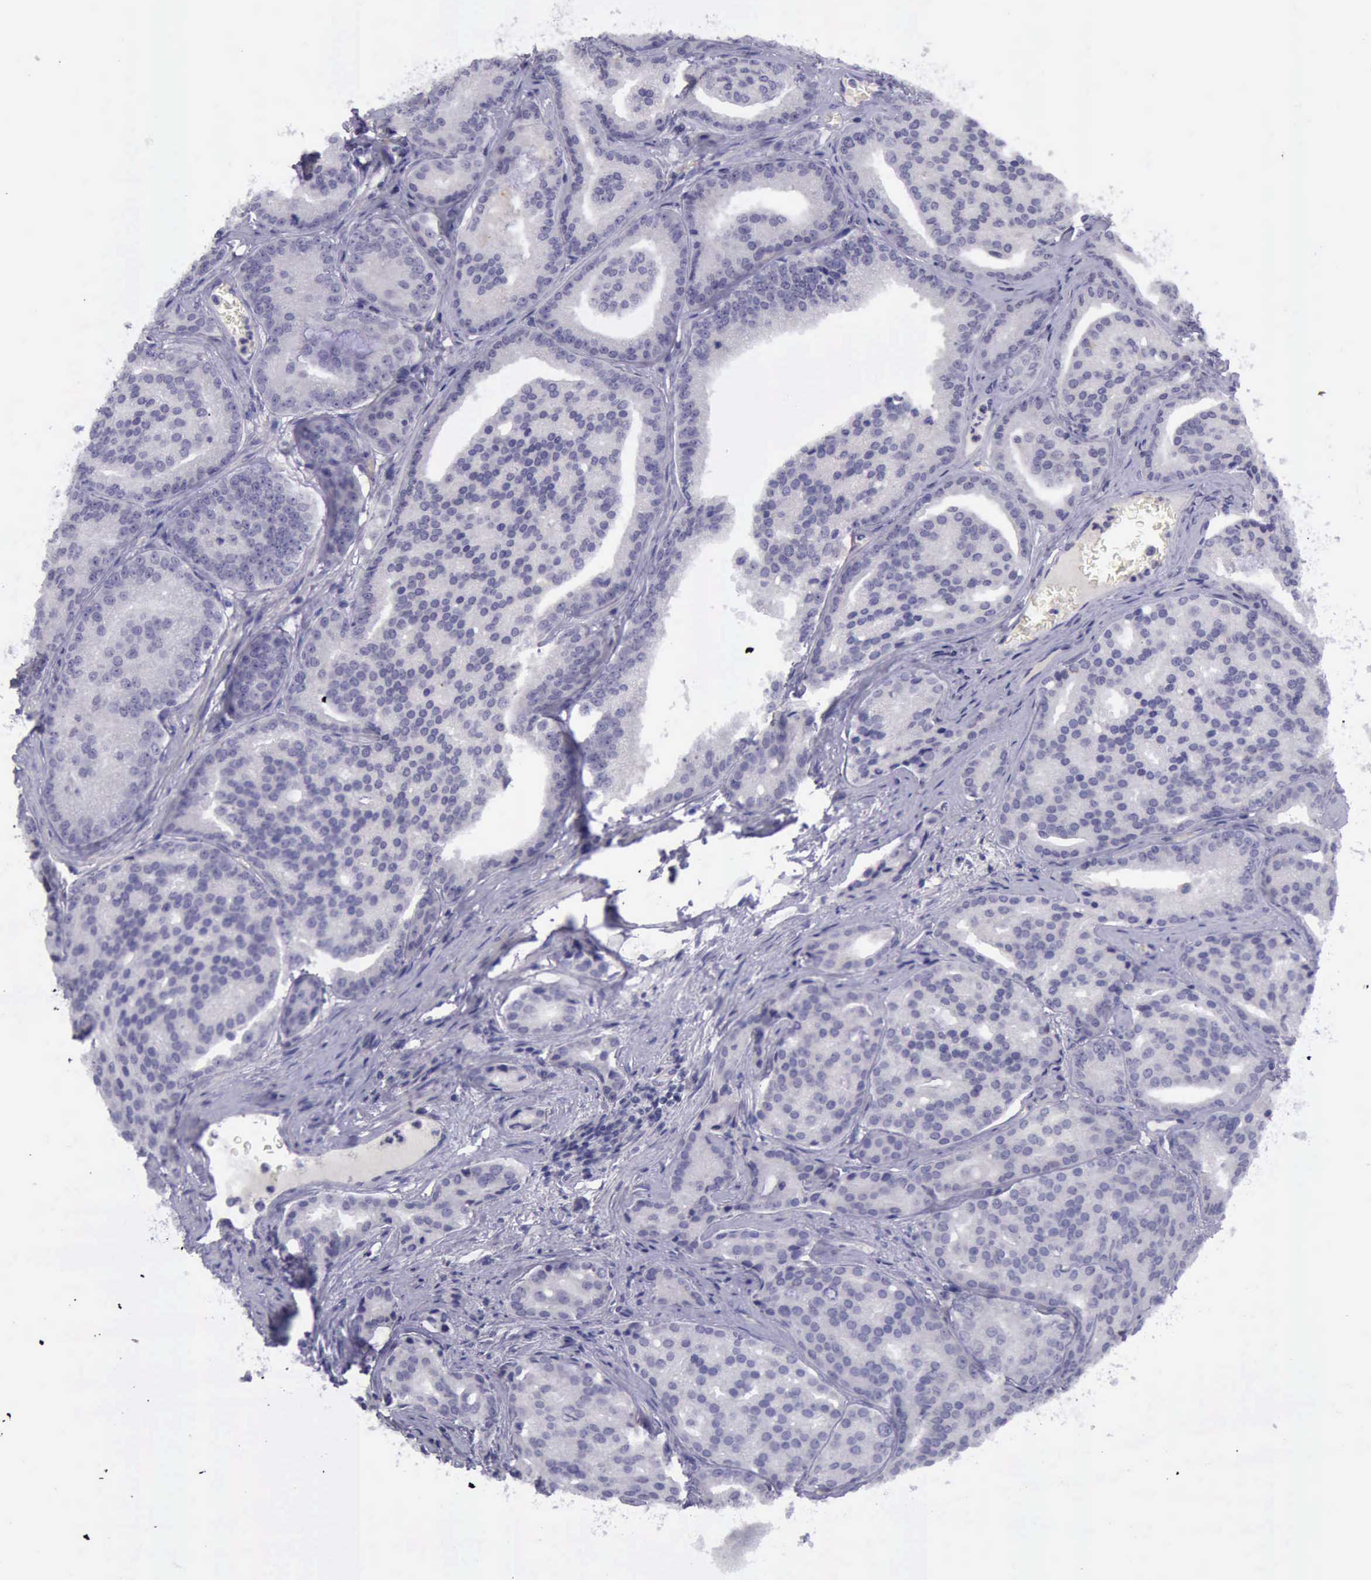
{"staining": {"intensity": "negative", "quantity": "none", "location": "none"}, "tissue": "prostate cancer", "cell_type": "Tumor cells", "image_type": "cancer", "snomed": [{"axis": "morphology", "description": "Adenocarcinoma, High grade"}, {"axis": "topography", "description": "Prostate"}], "caption": "A histopathology image of prostate high-grade adenocarcinoma stained for a protein reveals no brown staining in tumor cells.", "gene": "ARNT2", "patient": {"sex": "male", "age": 64}}